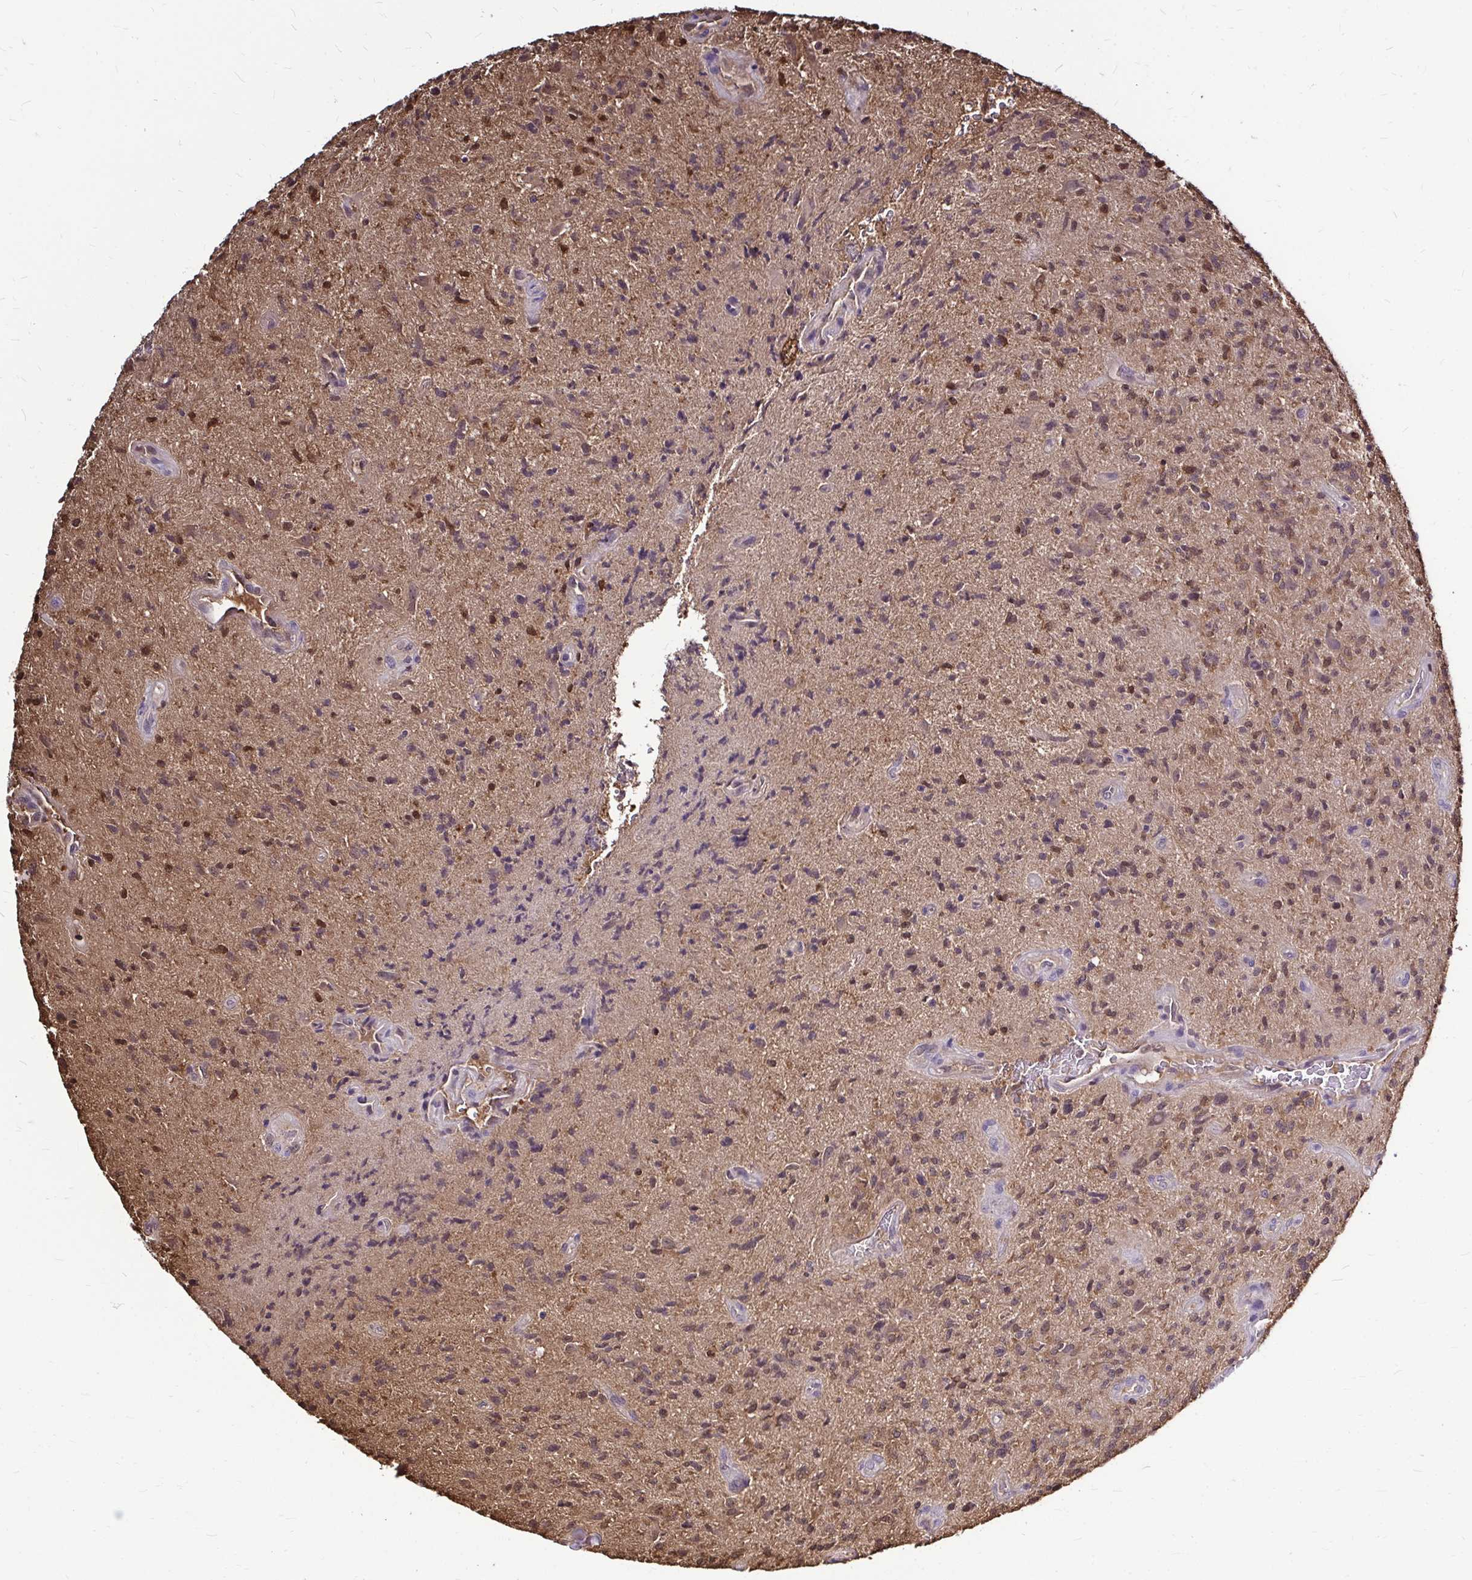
{"staining": {"intensity": "weak", "quantity": "25%-75%", "location": "nuclear"}, "tissue": "glioma", "cell_type": "Tumor cells", "image_type": "cancer", "snomed": [{"axis": "morphology", "description": "Glioma, malignant, High grade"}, {"axis": "topography", "description": "Brain"}], "caption": "Immunohistochemistry staining of malignant glioma (high-grade), which displays low levels of weak nuclear expression in approximately 25%-75% of tumor cells indicating weak nuclear protein positivity. The staining was performed using DAB (brown) for protein detection and nuclei were counterstained in hematoxylin (blue).", "gene": "IDH1", "patient": {"sex": "male", "age": 67}}